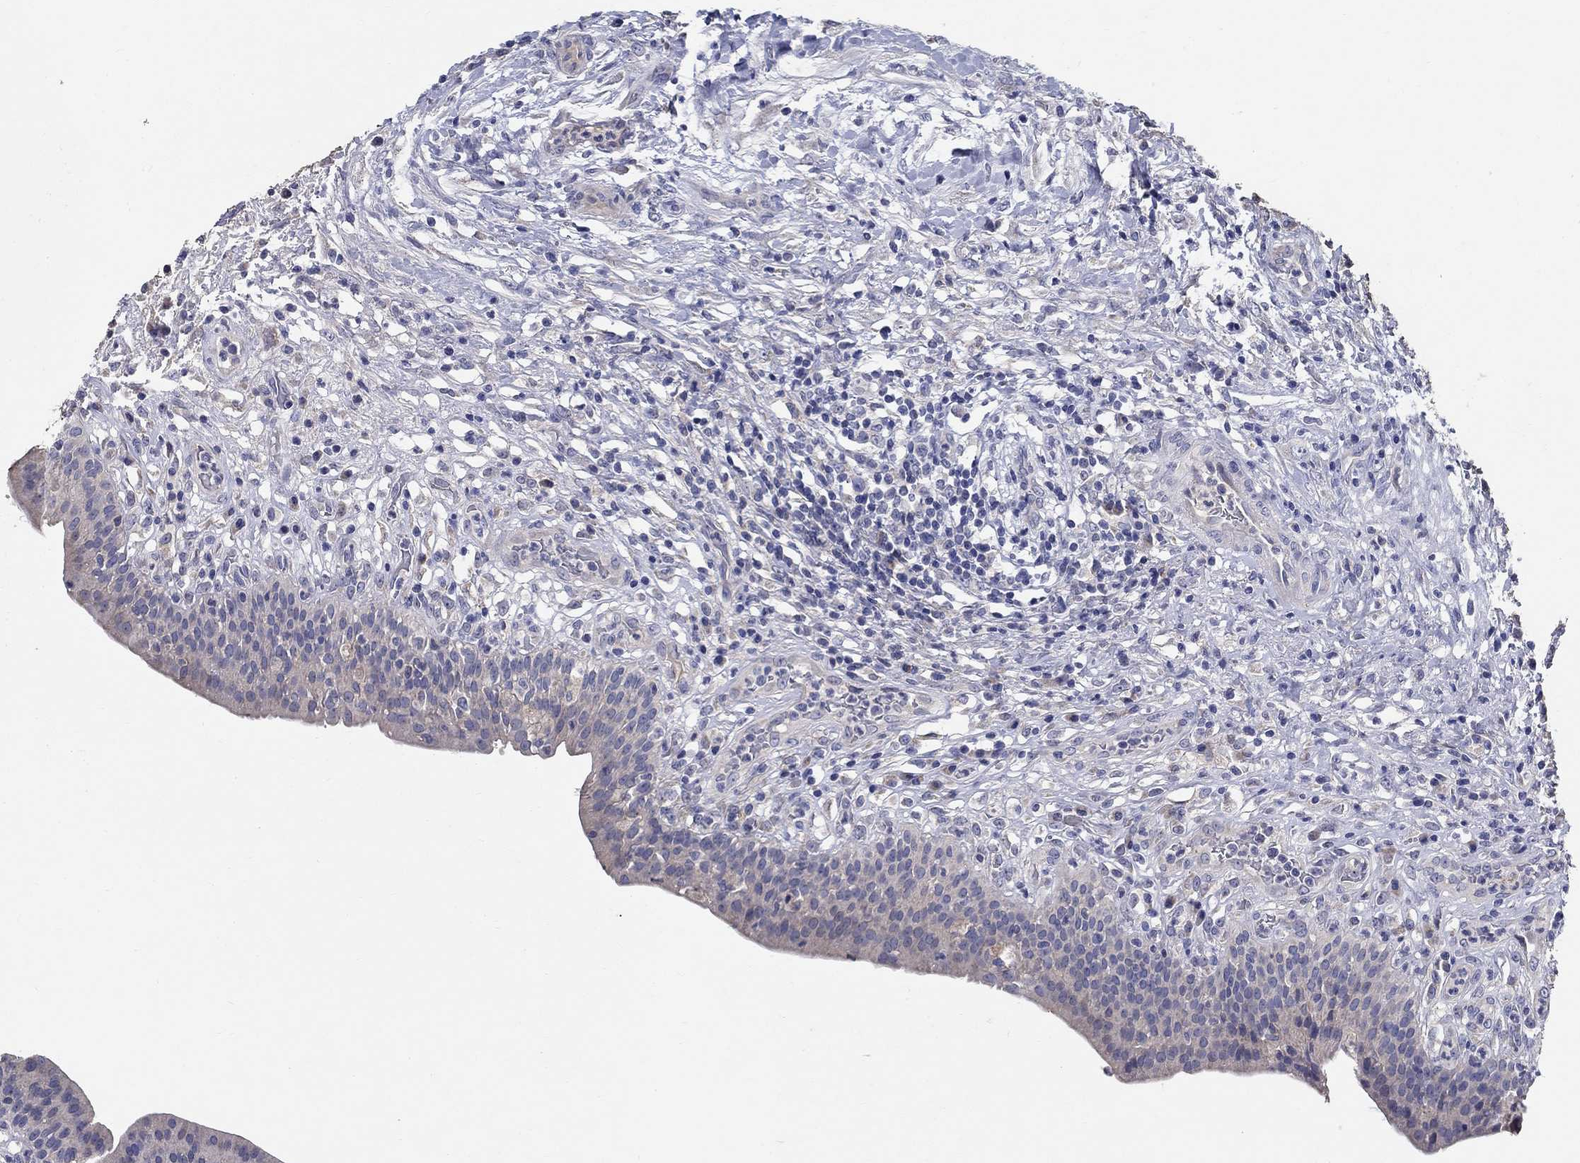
{"staining": {"intensity": "negative", "quantity": "none", "location": "none"}, "tissue": "urinary bladder", "cell_type": "Urothelial cells", "image_type": "normal", "snomed": [{"axis": "morphology", "description": "Normal tissue, NOS"}, {"axis": "topography", "description": "Urinary bladder"}], "caption": "Human urinary bladder stained for a protein using IHC exhibits no expression in urothelial cells.", "gene": "PROZ", "patient": {"sex": "male", "age": 66}}